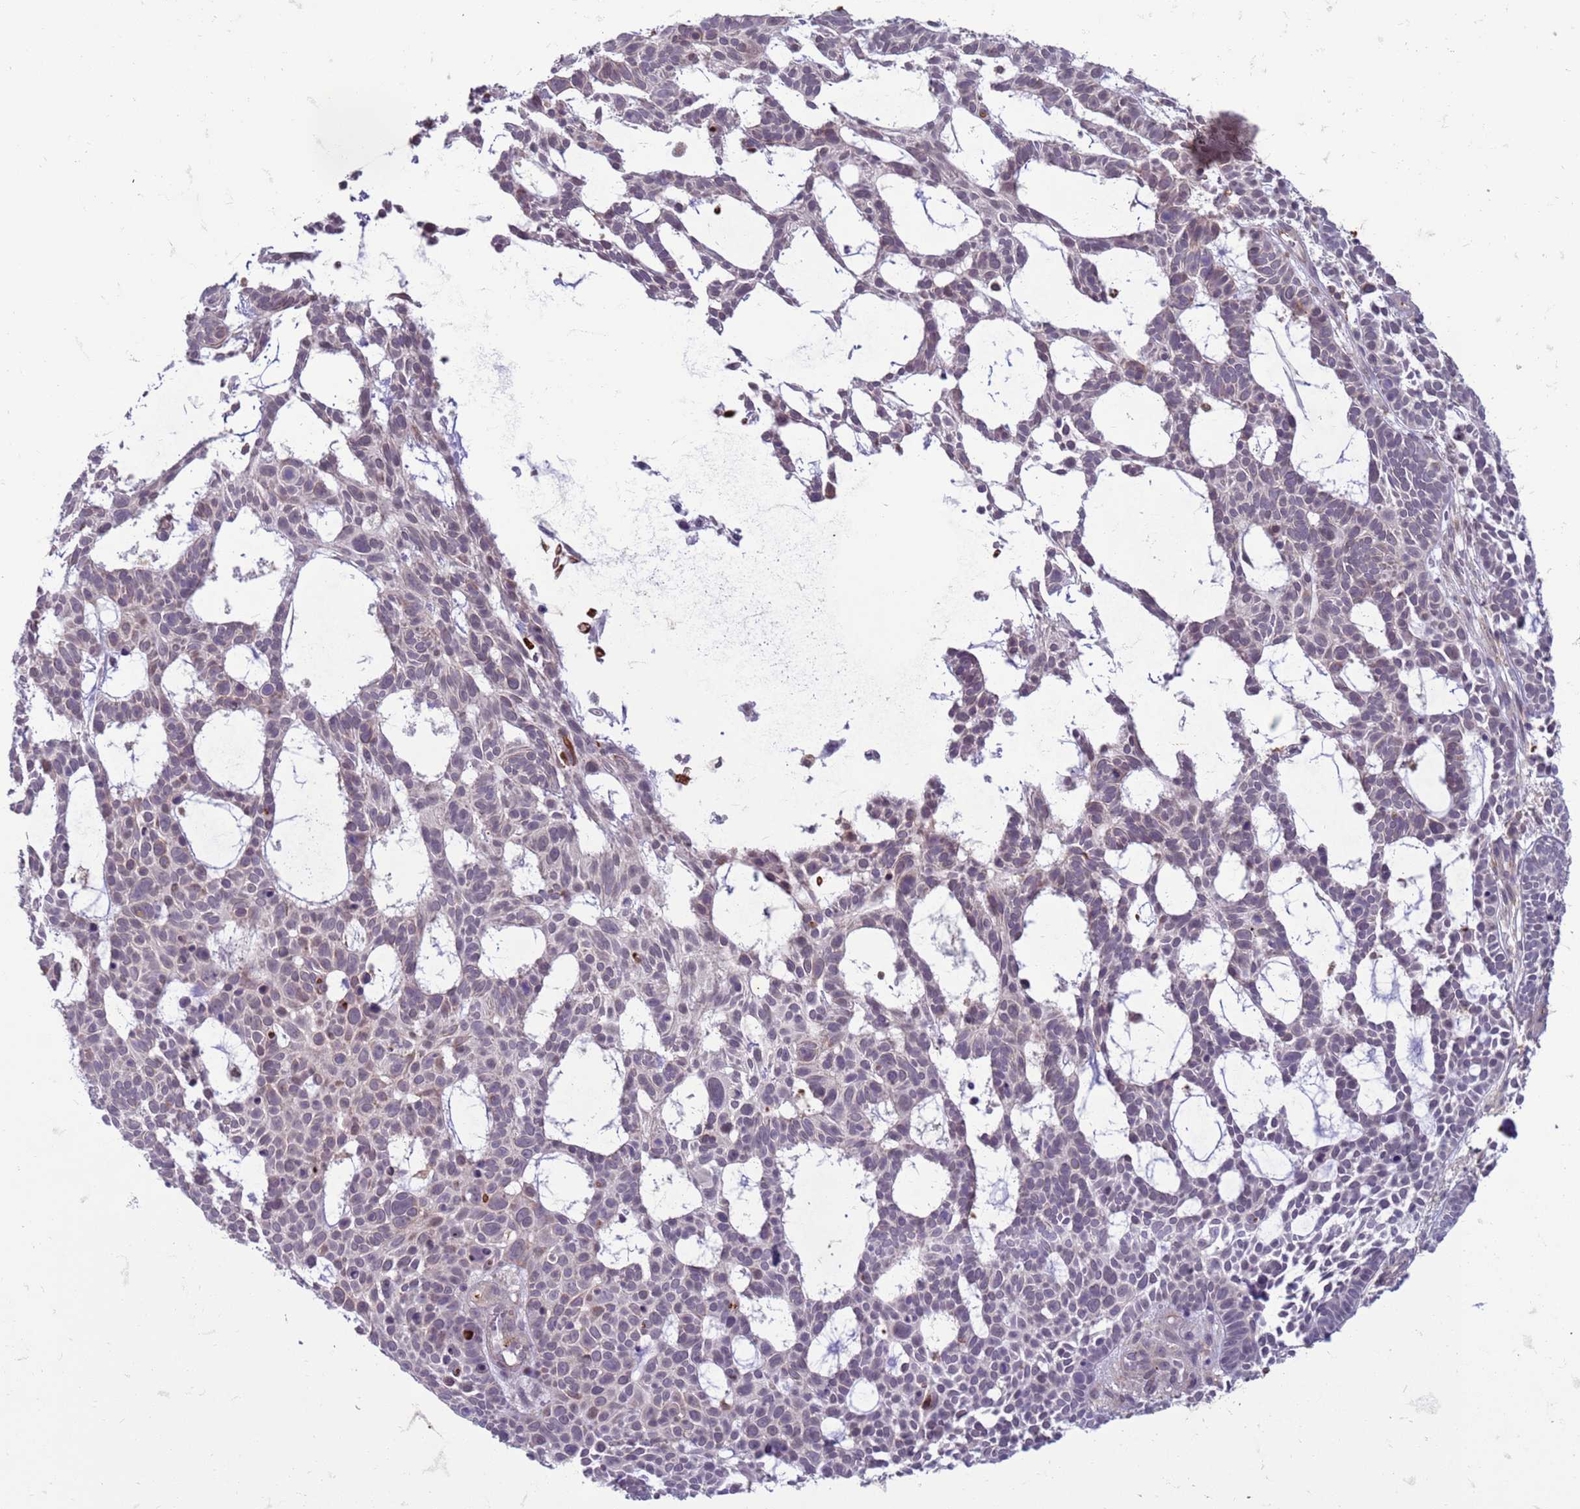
{"staining": {"intensity": "weak", "quantity": "<25%", "location": "cytoplasmic/membranous"}, "tissue": "skin cancer", "cell_type": "Tumor cells", "image_type": "cancer", "snomed": [{"axis": "morphology", "description": "Basal cell carcinoma"}, {"axis": "topography", "description": "Skin"}], "caption": "Immunohistochemistry (IHC) of skin cancer displays no staining in tumor cells.", "gene": "SLC15A3", "patient": {"sex": "male", "age": 89}}